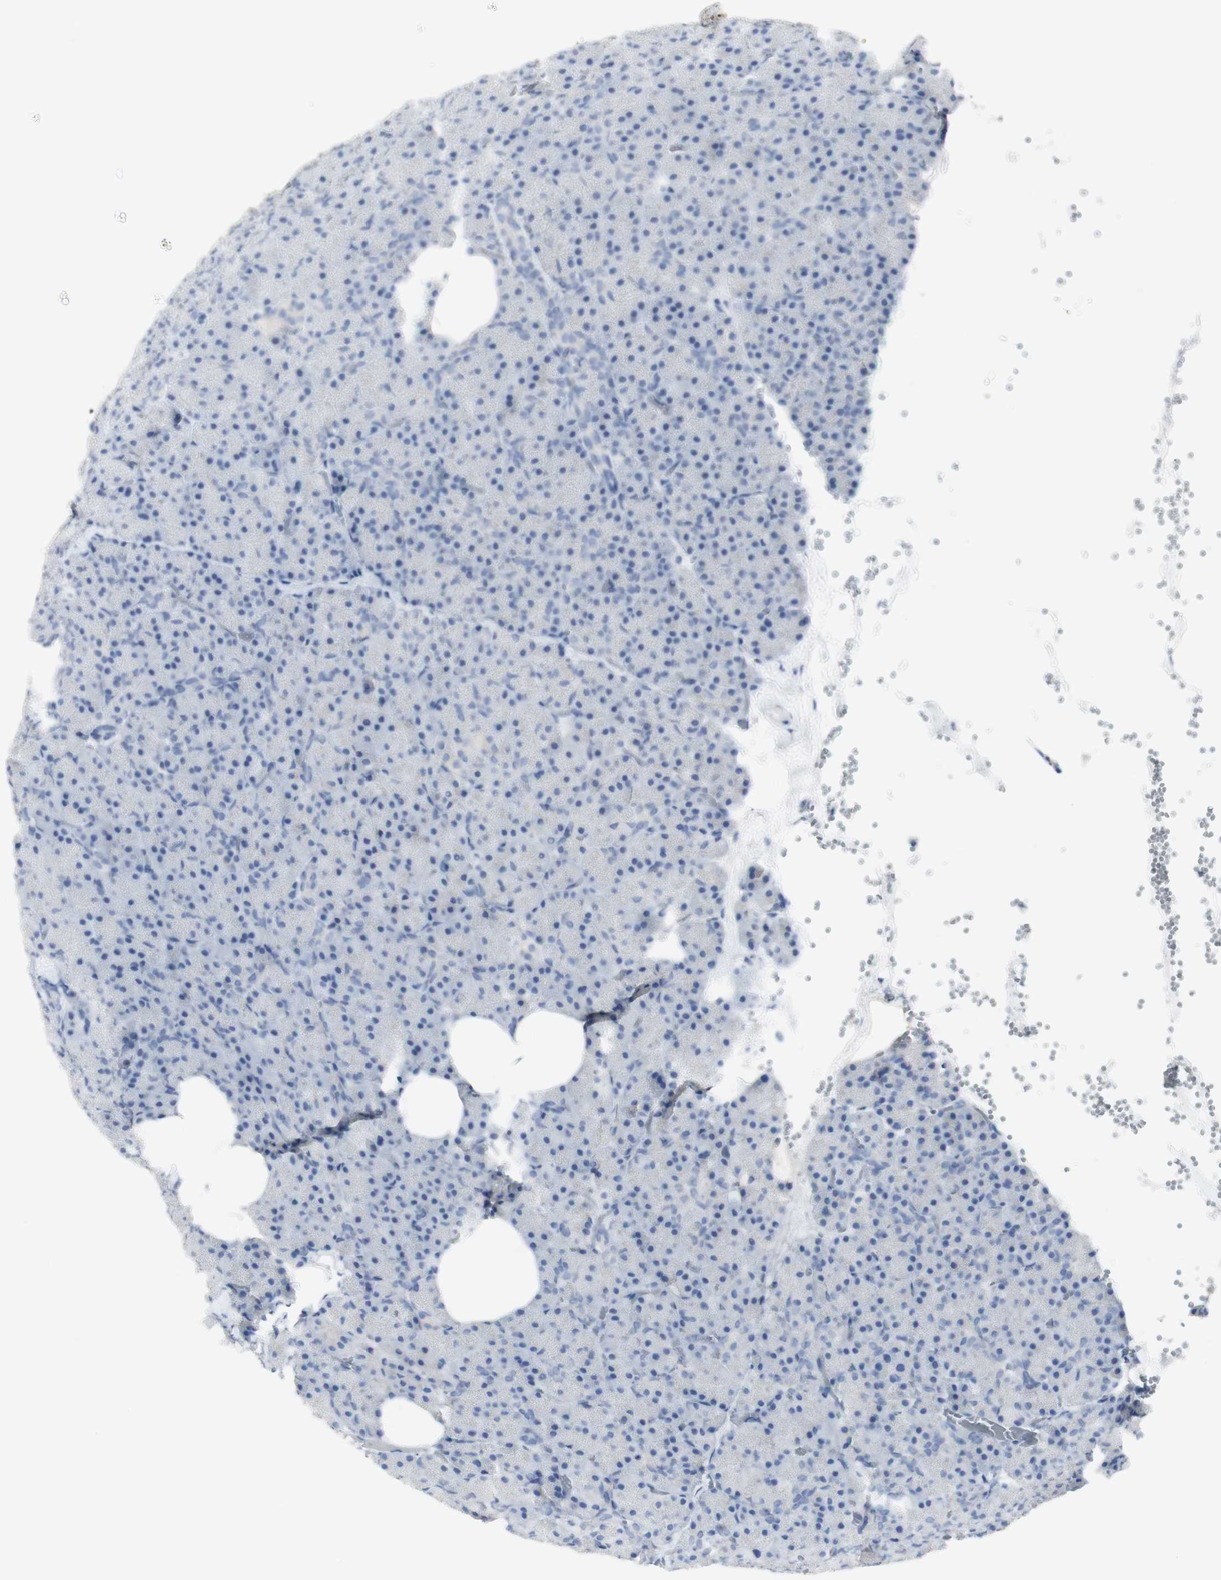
{"staining": {"intensity": "negative", "quantity": "none", "location": "none"}, "tissue": "pancreas", "cell_type": "Exocrine glandular cells", "image_type": "normal", "snomed": [{"axis": "morphology", "description": "Normal tissue, NOS"}, {"axis": "topography", "description": "Pancreas"}], "caption": "An image of pancreas stained for a protein displays no brown staining in exocrine glandular cells.", "gene": "CD207", "patient": {"sex": "female", "age": 35}}